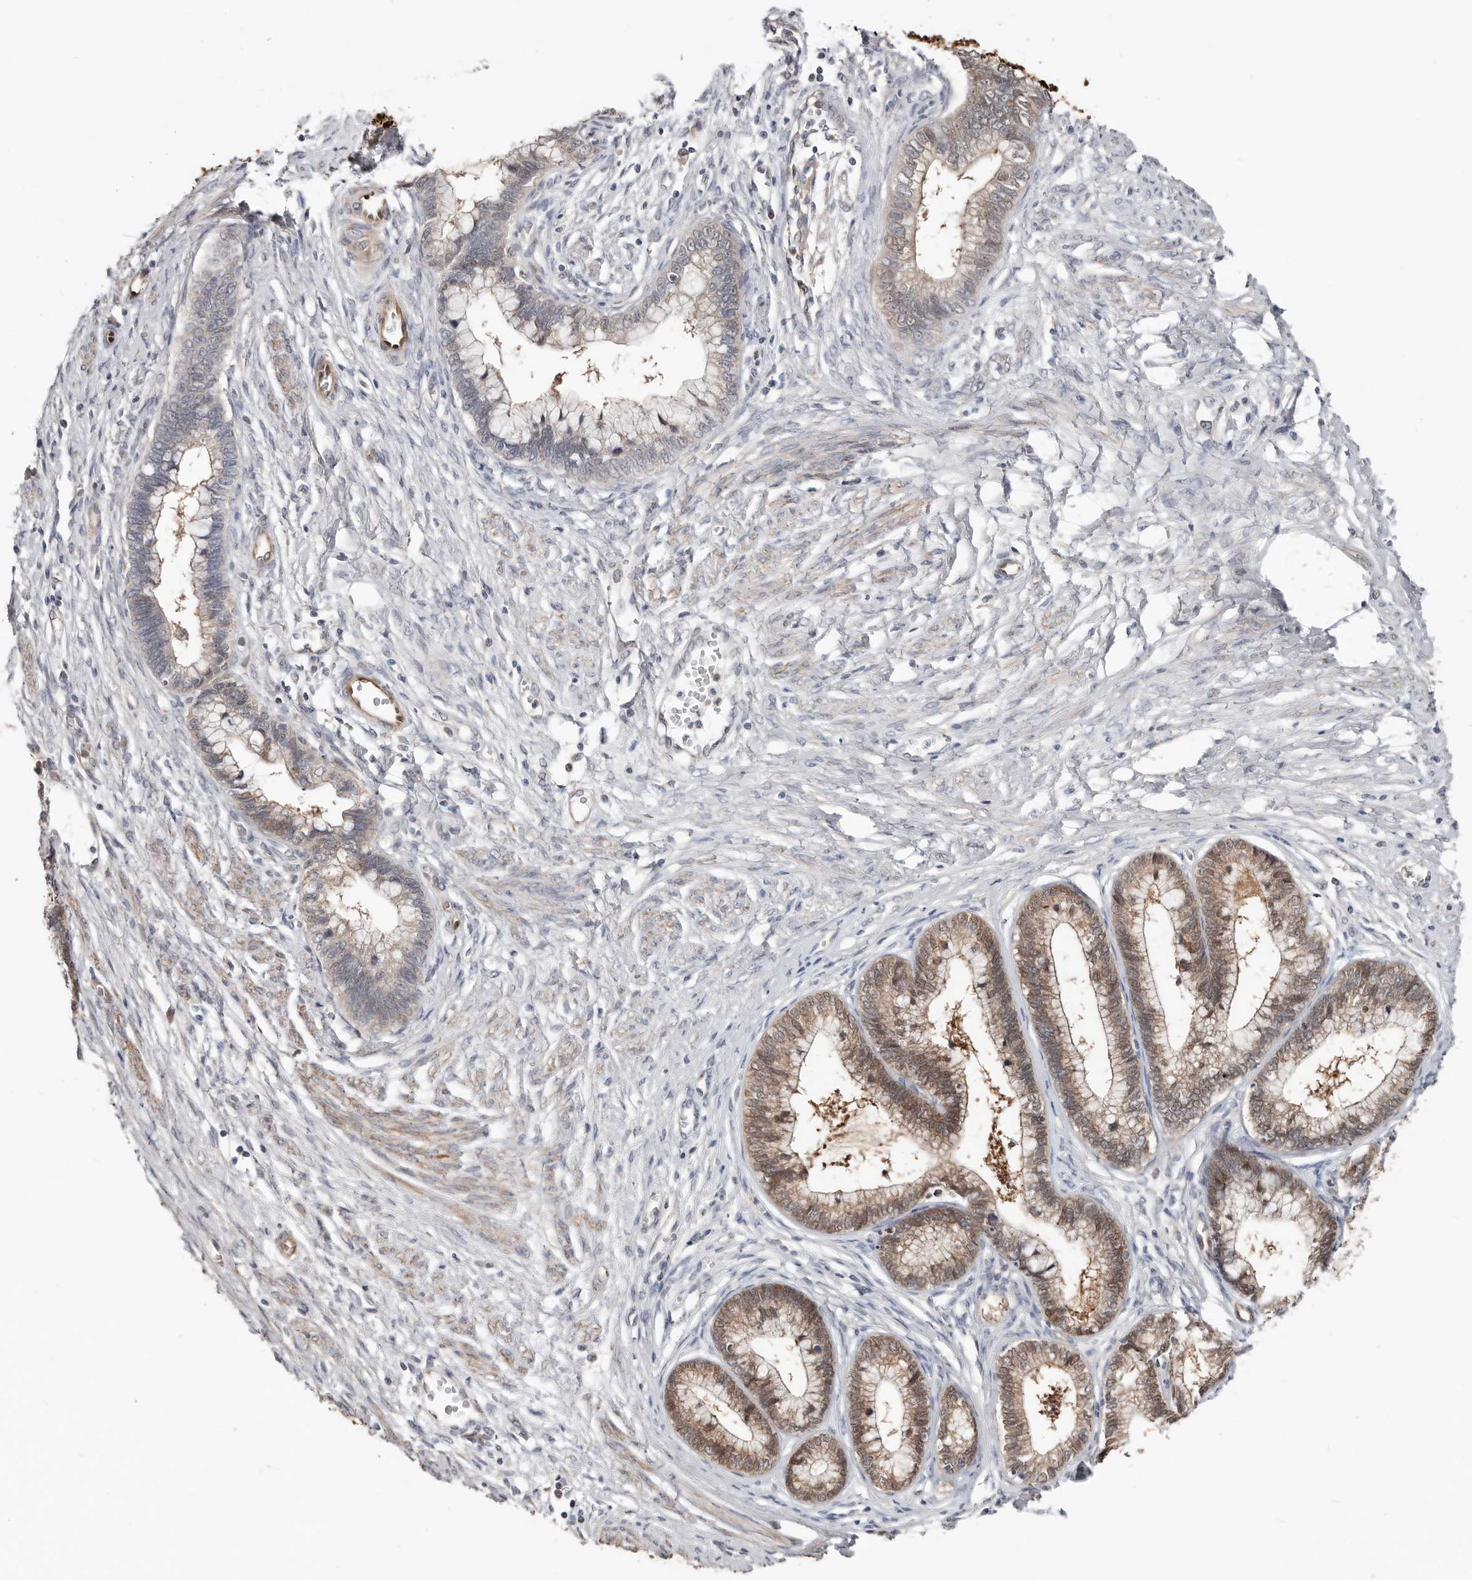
{"staining": {"intensity": "moderate", "quantity": "25%-75%", "location": "cytoplasmic/membranous,nuclear"}, "tissue": "cervical cancer", "cell_type": "Tumor cells", "image_type": "cancer", "snomed": [{"axis": "morphology", "description": "Adenocarcinoma, NOS"}, {"axis": "topography", "description": "Cervix"}], "caption": "A photomicrograph of human cervical cancer (adenocarcinoma) stained for a protein demonstrates moderate cytoplasmic/membranous and nuclear brown staining in tumor cells.", "gene": "ASRGL1", "patient": {"sex": "female", "age": 44}}